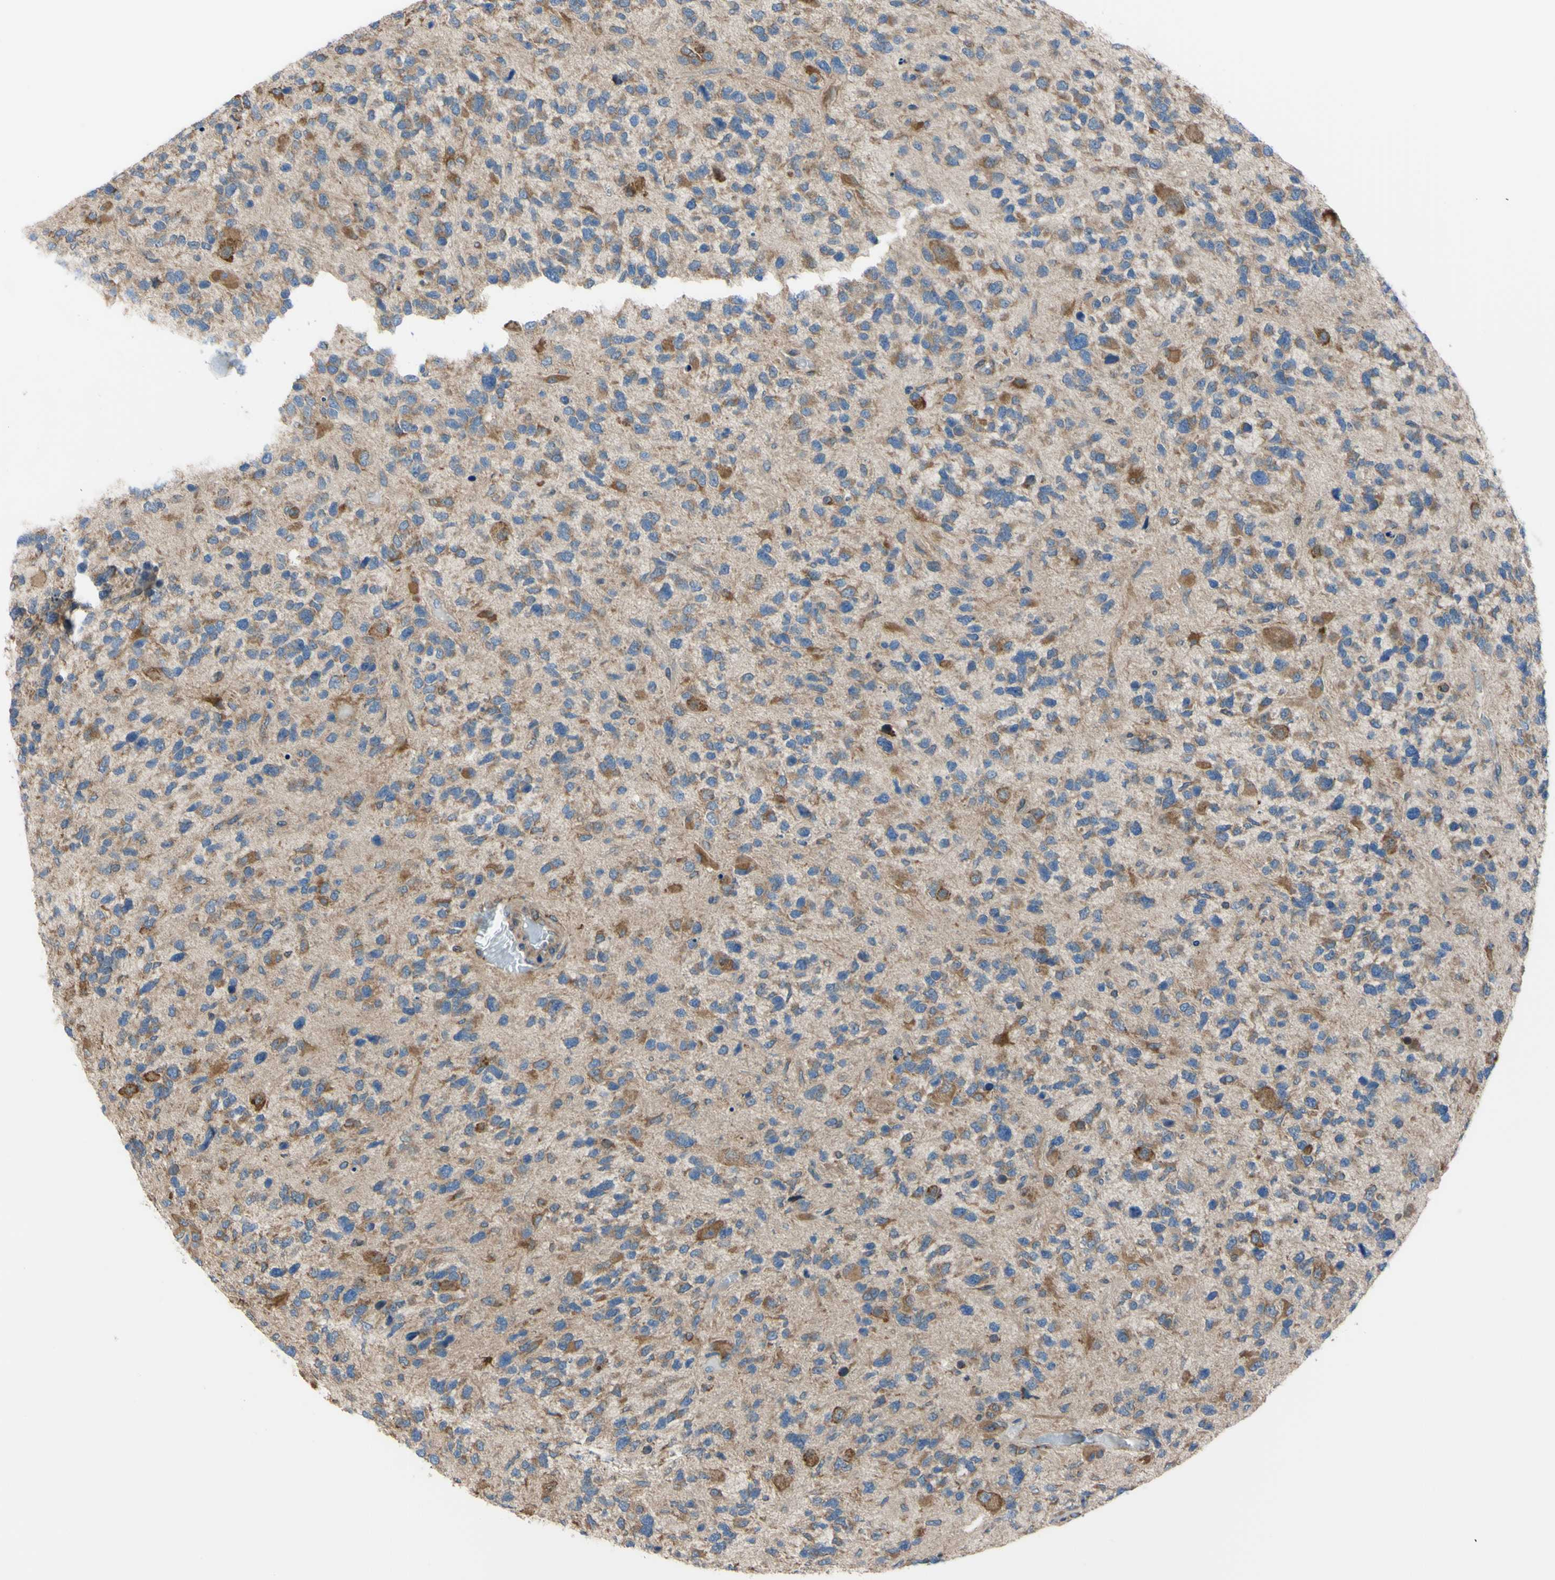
{"staining": {"intensity": "moderate", "quantity": ">75%", "location": "cytoplasmic/membranous"}, "tissue": "glioma", "cell_type": "Tumor cells", "image_type": "cancer", "snomed": [{"axis": "morphology", "description": "Glioma, malignant, High grade"}, {"axis": "topography", "description": "Brain"}], "caption": "This is an image of immunohistochemistry staining of malignant glioma (high-grade), which shows moderate positivity in the cytoplasmic/membranous of tumor cells.", "gene": "BMF", "patient": {"sex": "female", "age": 58}}